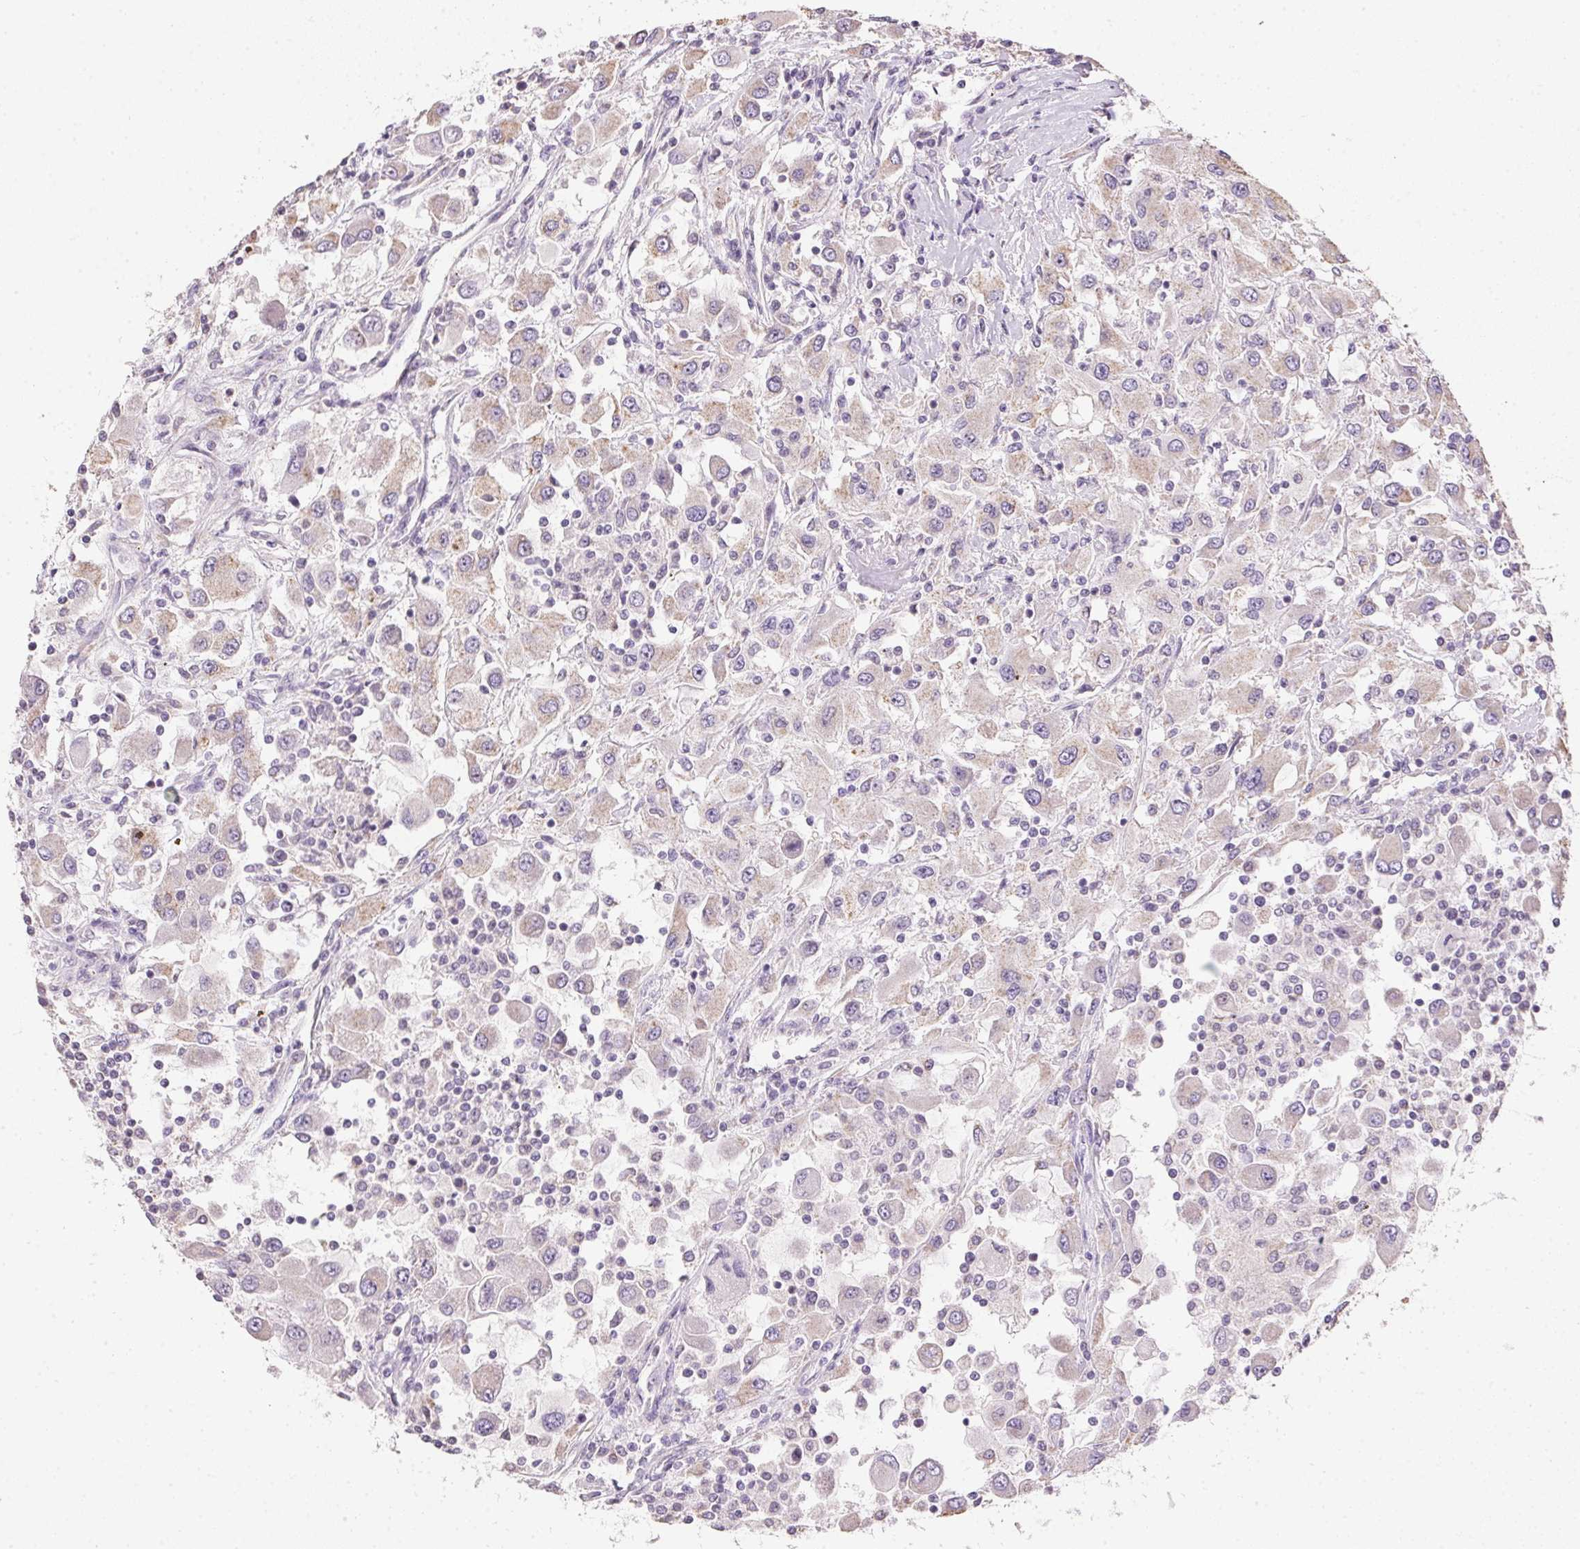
{"staining": {"intensity": "negative", "quantity": "none", "location": "none"}, "tissue": "renal cancer", "cell_type": "Tumor cells", "image_type": "cancer", "snomed": [{"axis": "morphology", "description": "Adenocarcinoma, NOS"}, {"axis": "topography", "description": "Kidney"}], "caption": "Tumor cells are negative for brown protein staining in renal adenocarcinoma.", "gene": "SPACA9", "patient": {"sex": "female", "age": 67}}